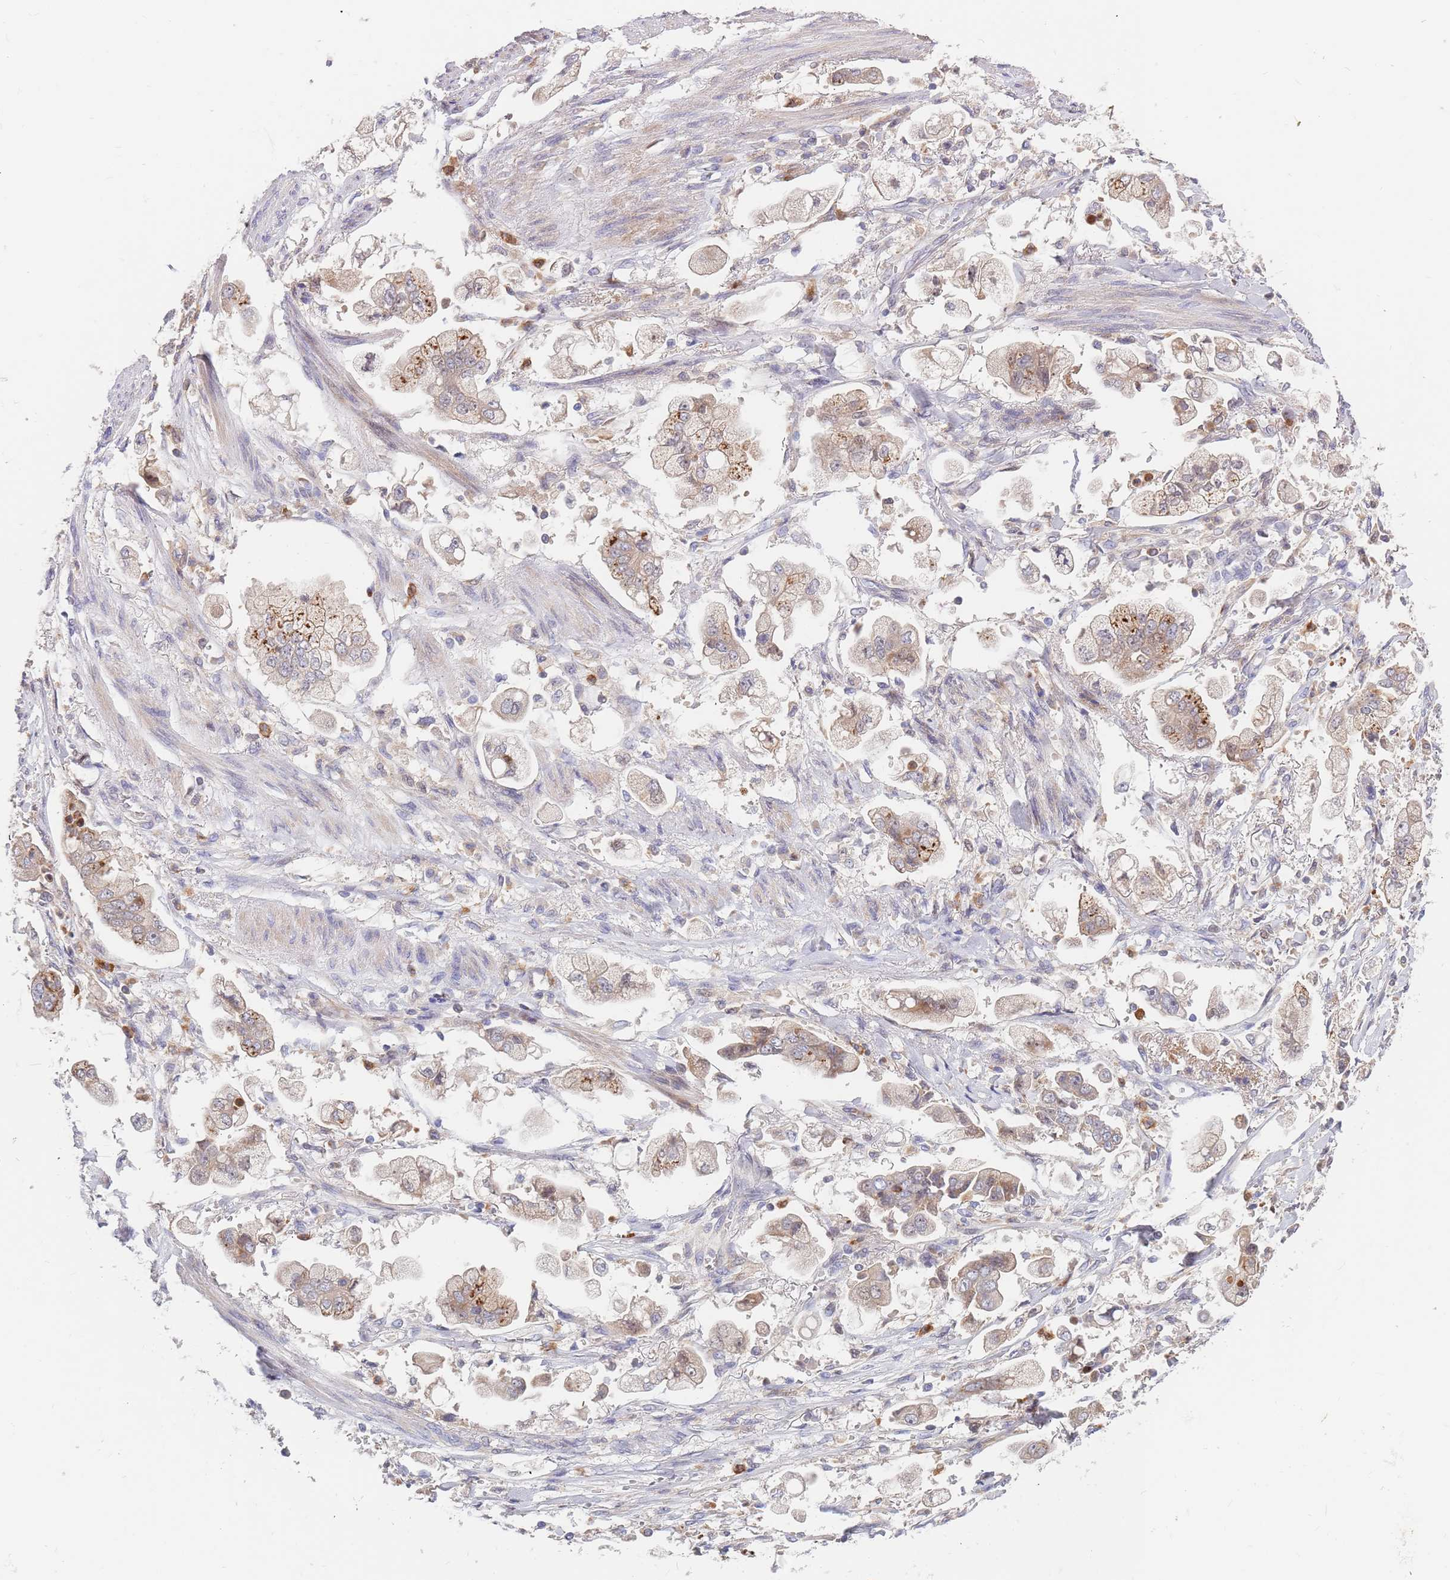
{"staining": {"intensity": "weak", "quantity": ">75%", "location": "cytoplasmic/membranous"}, "tissue": "stomach cancer", "cell_type": "Tumor cells", "image_type": "cancer", "snomed": [{"axis": "morphology", "description": "Adenocarcinoma, NOS"}, {"axis": "topography", "description": "Stomach"}], "caption": "Protein staining by IHC exhibits weak cytoplasmic/membranous positivity in approximately >75% of tumor cells in stomach cancer (adenocarcinoma).", "gene": "BORCS5", "patient": {"sex": "male", "age": 62}}